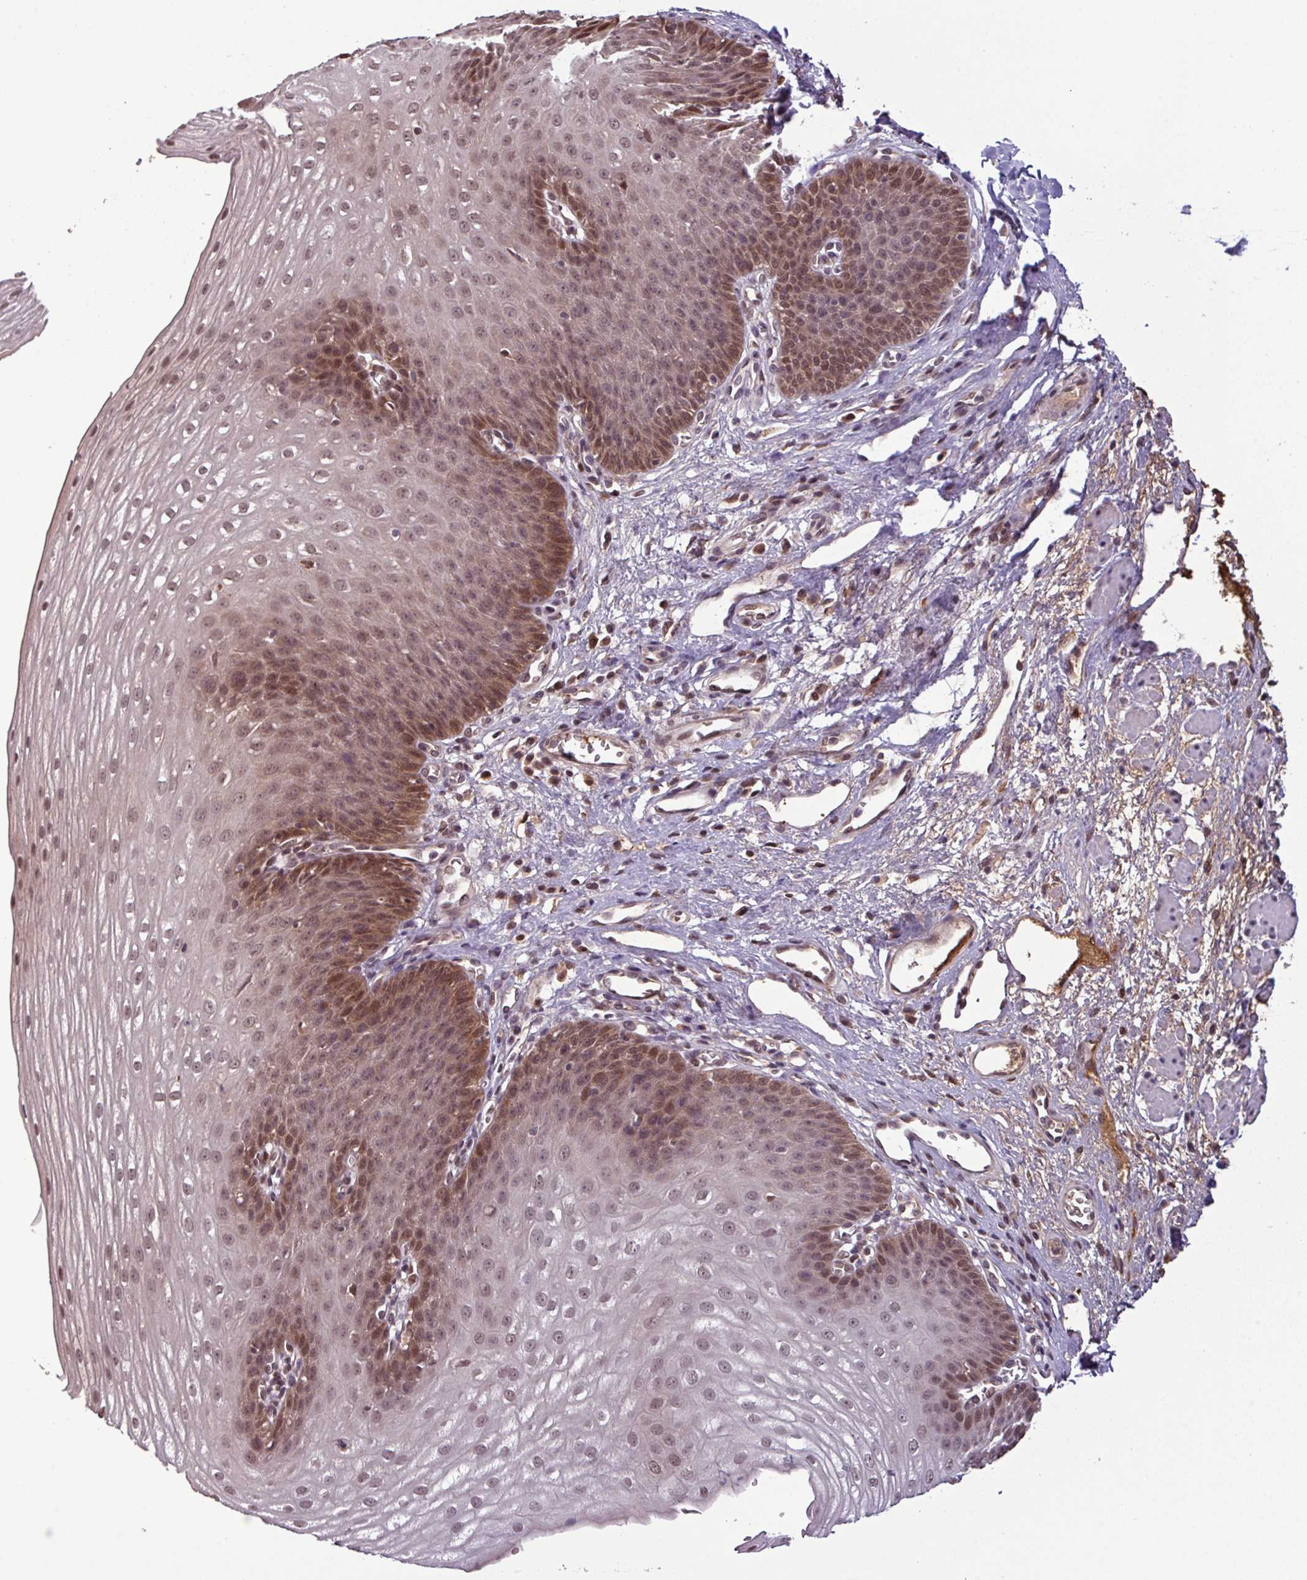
{"staining": {"intensity": "moderate", "quantity": "25%-75%", "location": "cytoplasmic/membranous,nuclear"}, "tissue": "esophagus", "cell_type": "Squamous epithelial cells", "image_type": "normal", "snomed": [{"axis": "morphology", "description": "Normal tissue, NOS"}, {"axis": "topography", "description": "Esophagus"}], "caption": "Human esophagus stained with a brown dye exhibits moderate cytoplasmic/membranous,nuclear positive staining in approximately 25%-75% of squamous epithelial cells.", "gene": "NOB1", "patient": {"sex": "male", "age": 71}}